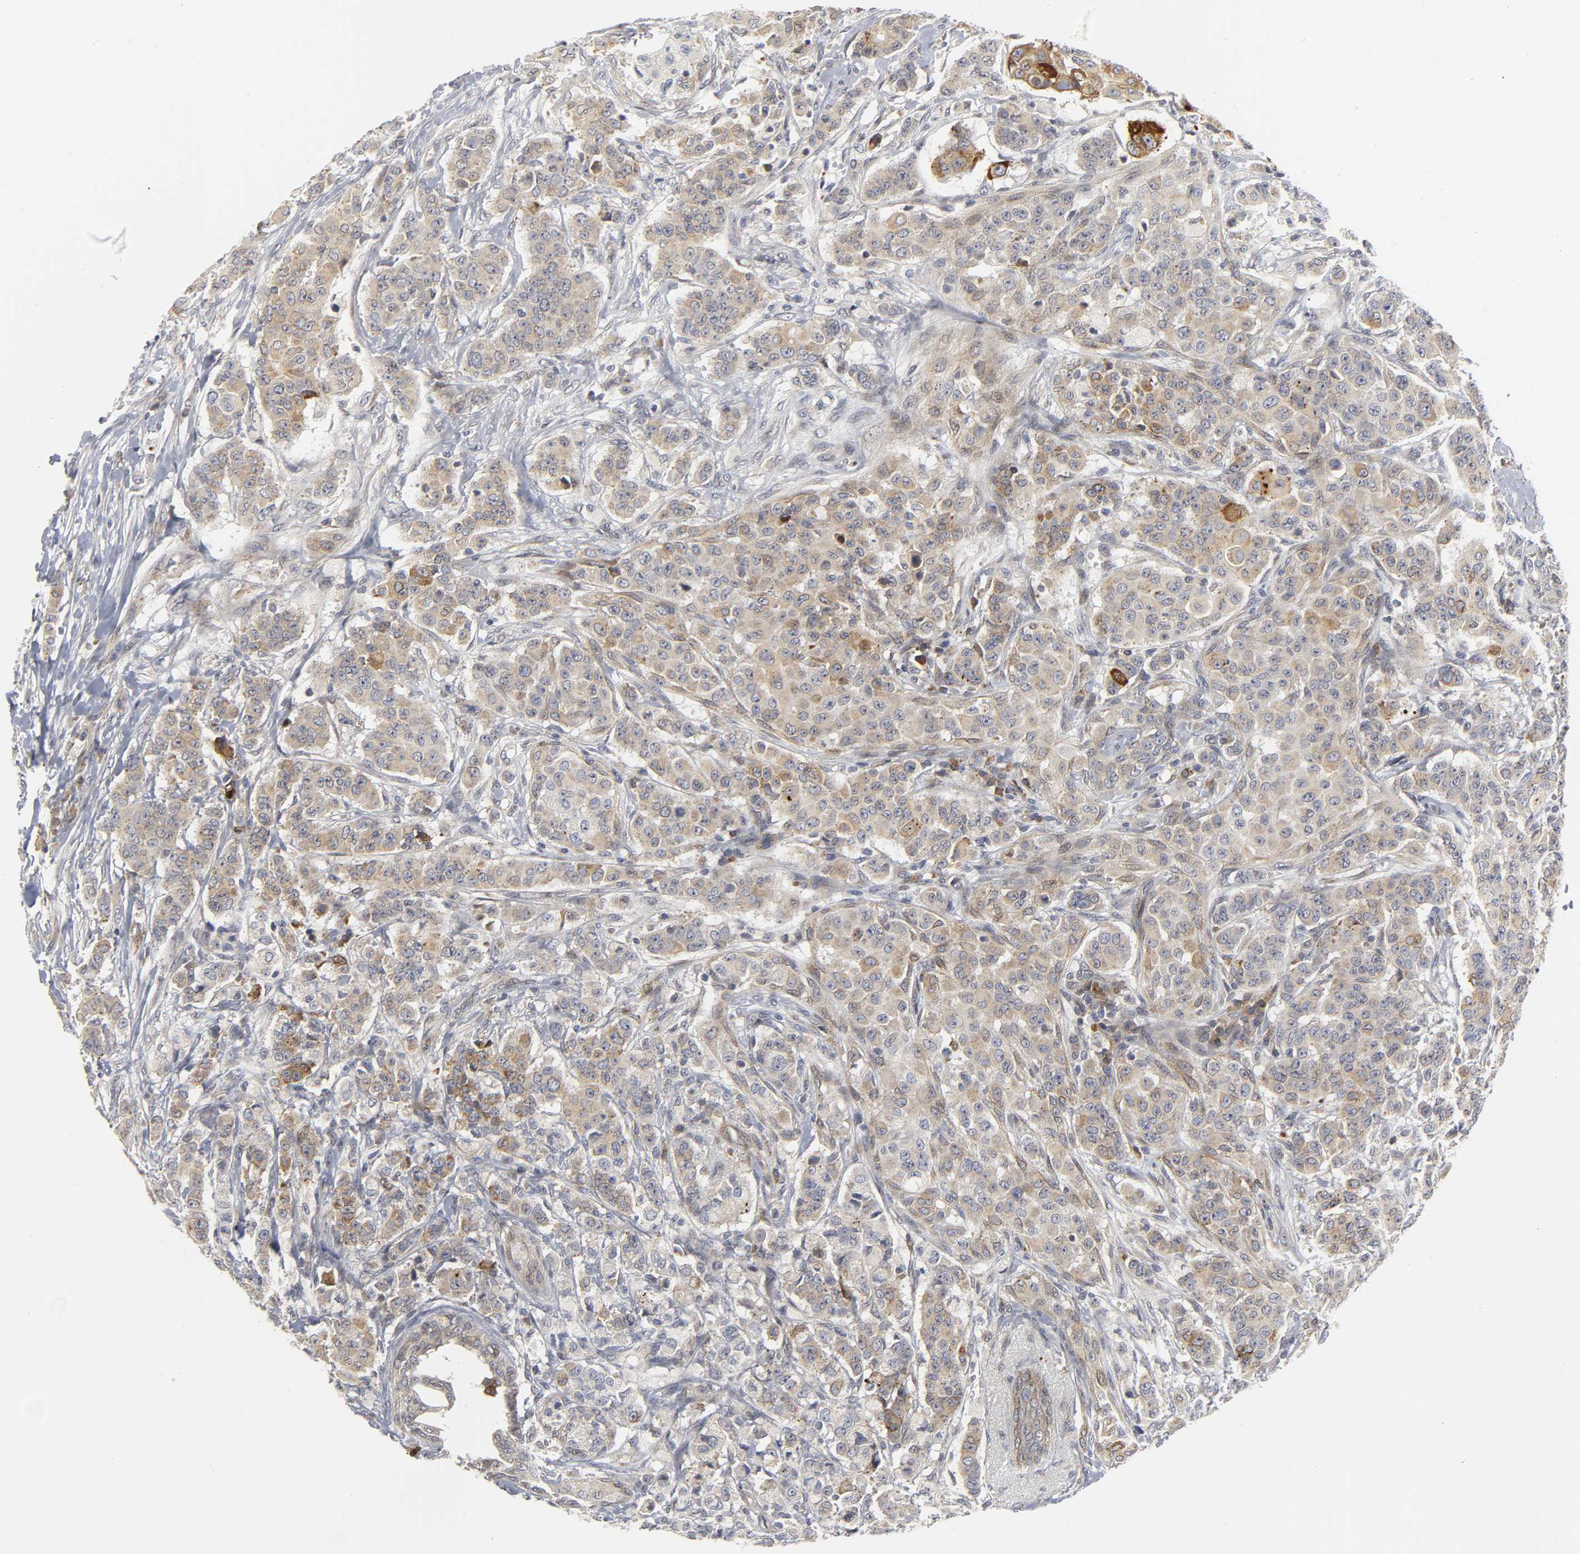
{"staining": {"intensity": "moderate", "quantity": ">75%", "location": "cytoplasmic/membranous"}, "tissue": "breast cancer", "cell_type": "Tumor cells", "image_type": "cancer", "snomed": [{"axis": "morphology", "description": "Duct carcinoma"}, {"axis": "topography", "description": "Breast"}], "caption": "Moderate cytoplasmic/membranous protein staining is appreciated in about >75% of tumor cells in breast intraductal carcinoma. (DAB IHC, brown staining for protein, blue staining for nuclei).", "gene": "ASB6", "patient": {"sex": "female", "age": 40}}